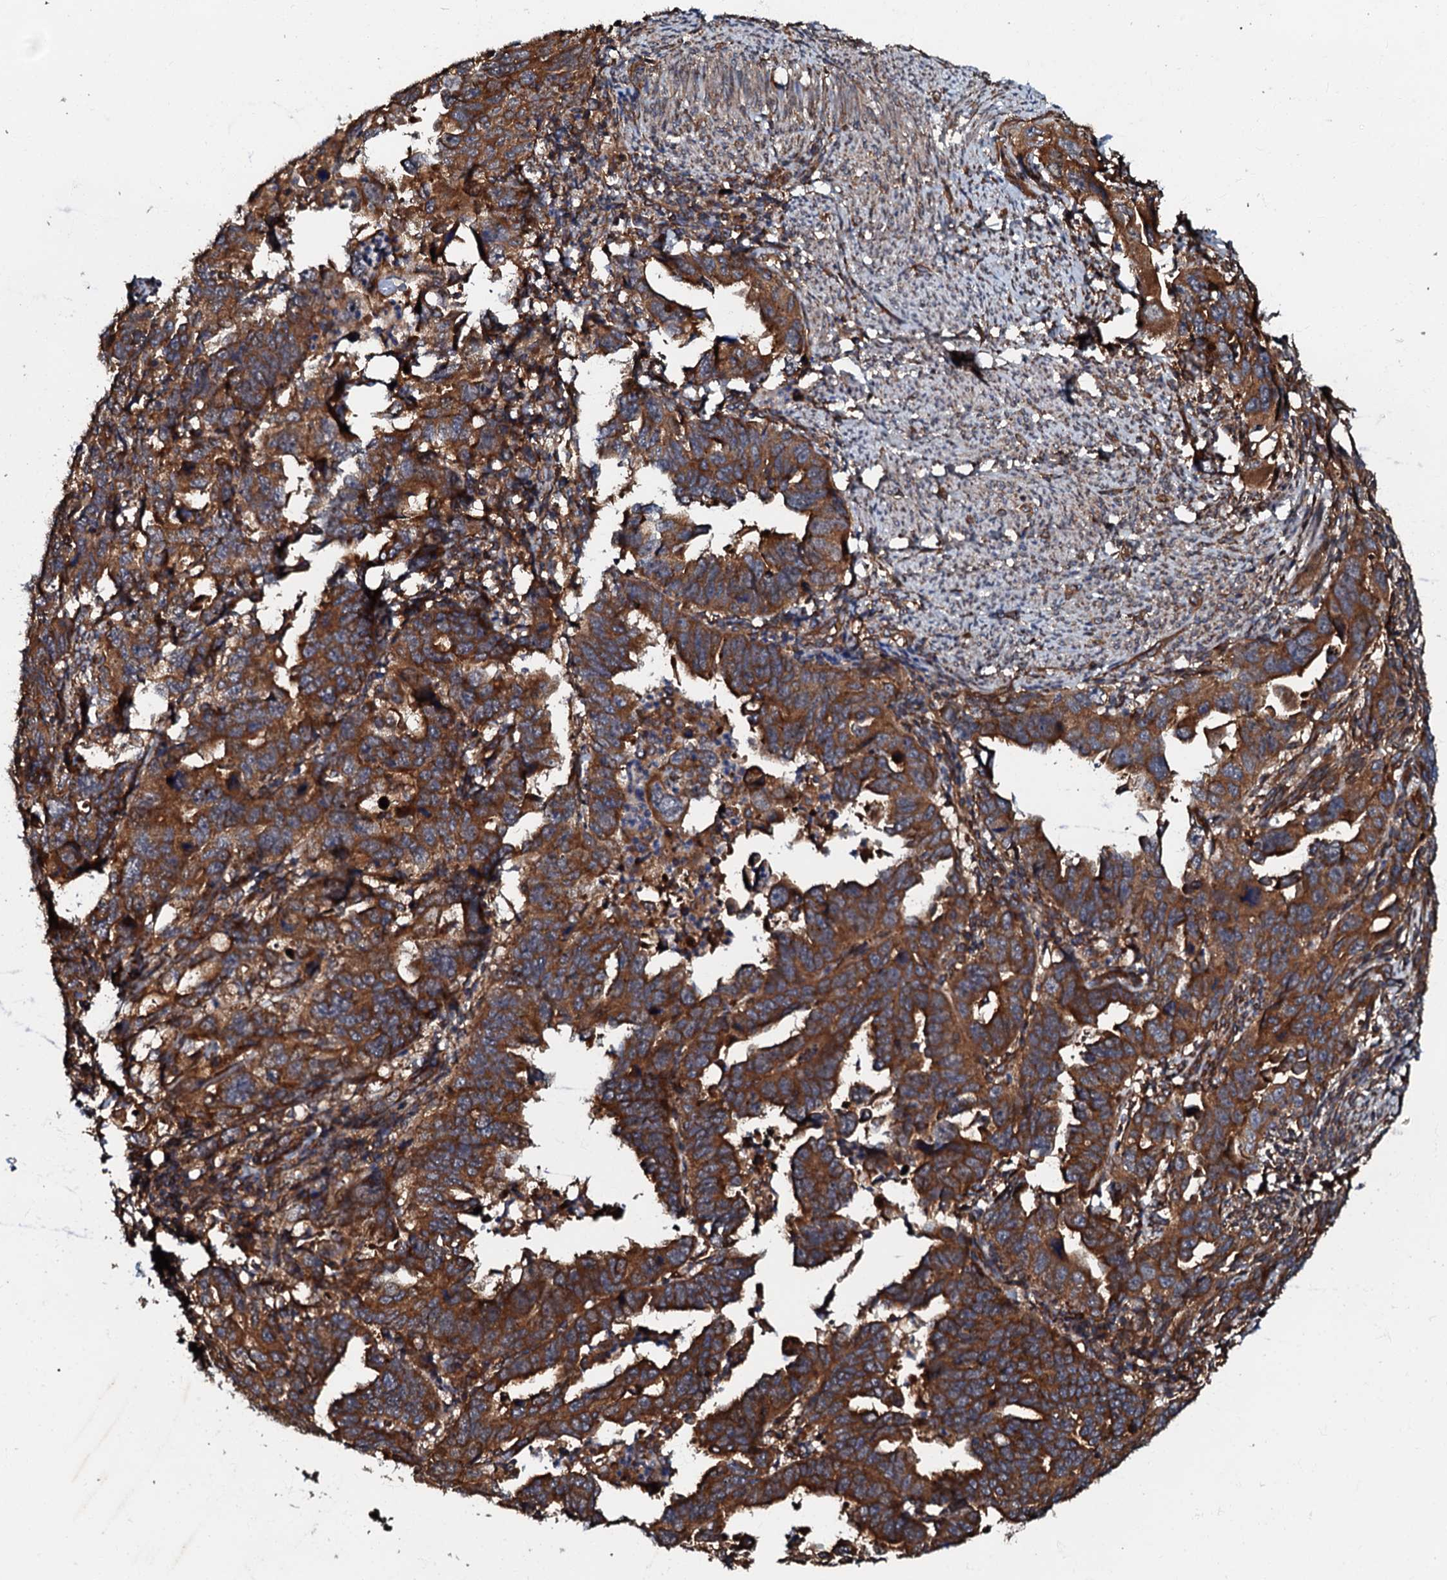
{"staining": {"intensity": "strong", "quantity": ">75%", "location": "cytoplasmic/membranous"}, "tissue": "endometrial cancer", "cell_type": "Tumor cells", "image_type": "cancer", "snomed": [{"axis": "morphology", "description": "Adenocarcinoma, NOS"}, {"axis": "topography", "description": "Endometrium"}], "caption": "The immunohistochemical stain highlights strong cytoplasmic/membranous staining in tumor cells of endometrial cancer tissue. The staining was performed using DAB, with brown indicating positive protein expression. Nuclei are stained blue with hematoxylin.", "gene": "BLOC1S6", "patient": {"sex": "female", "age": 65}}